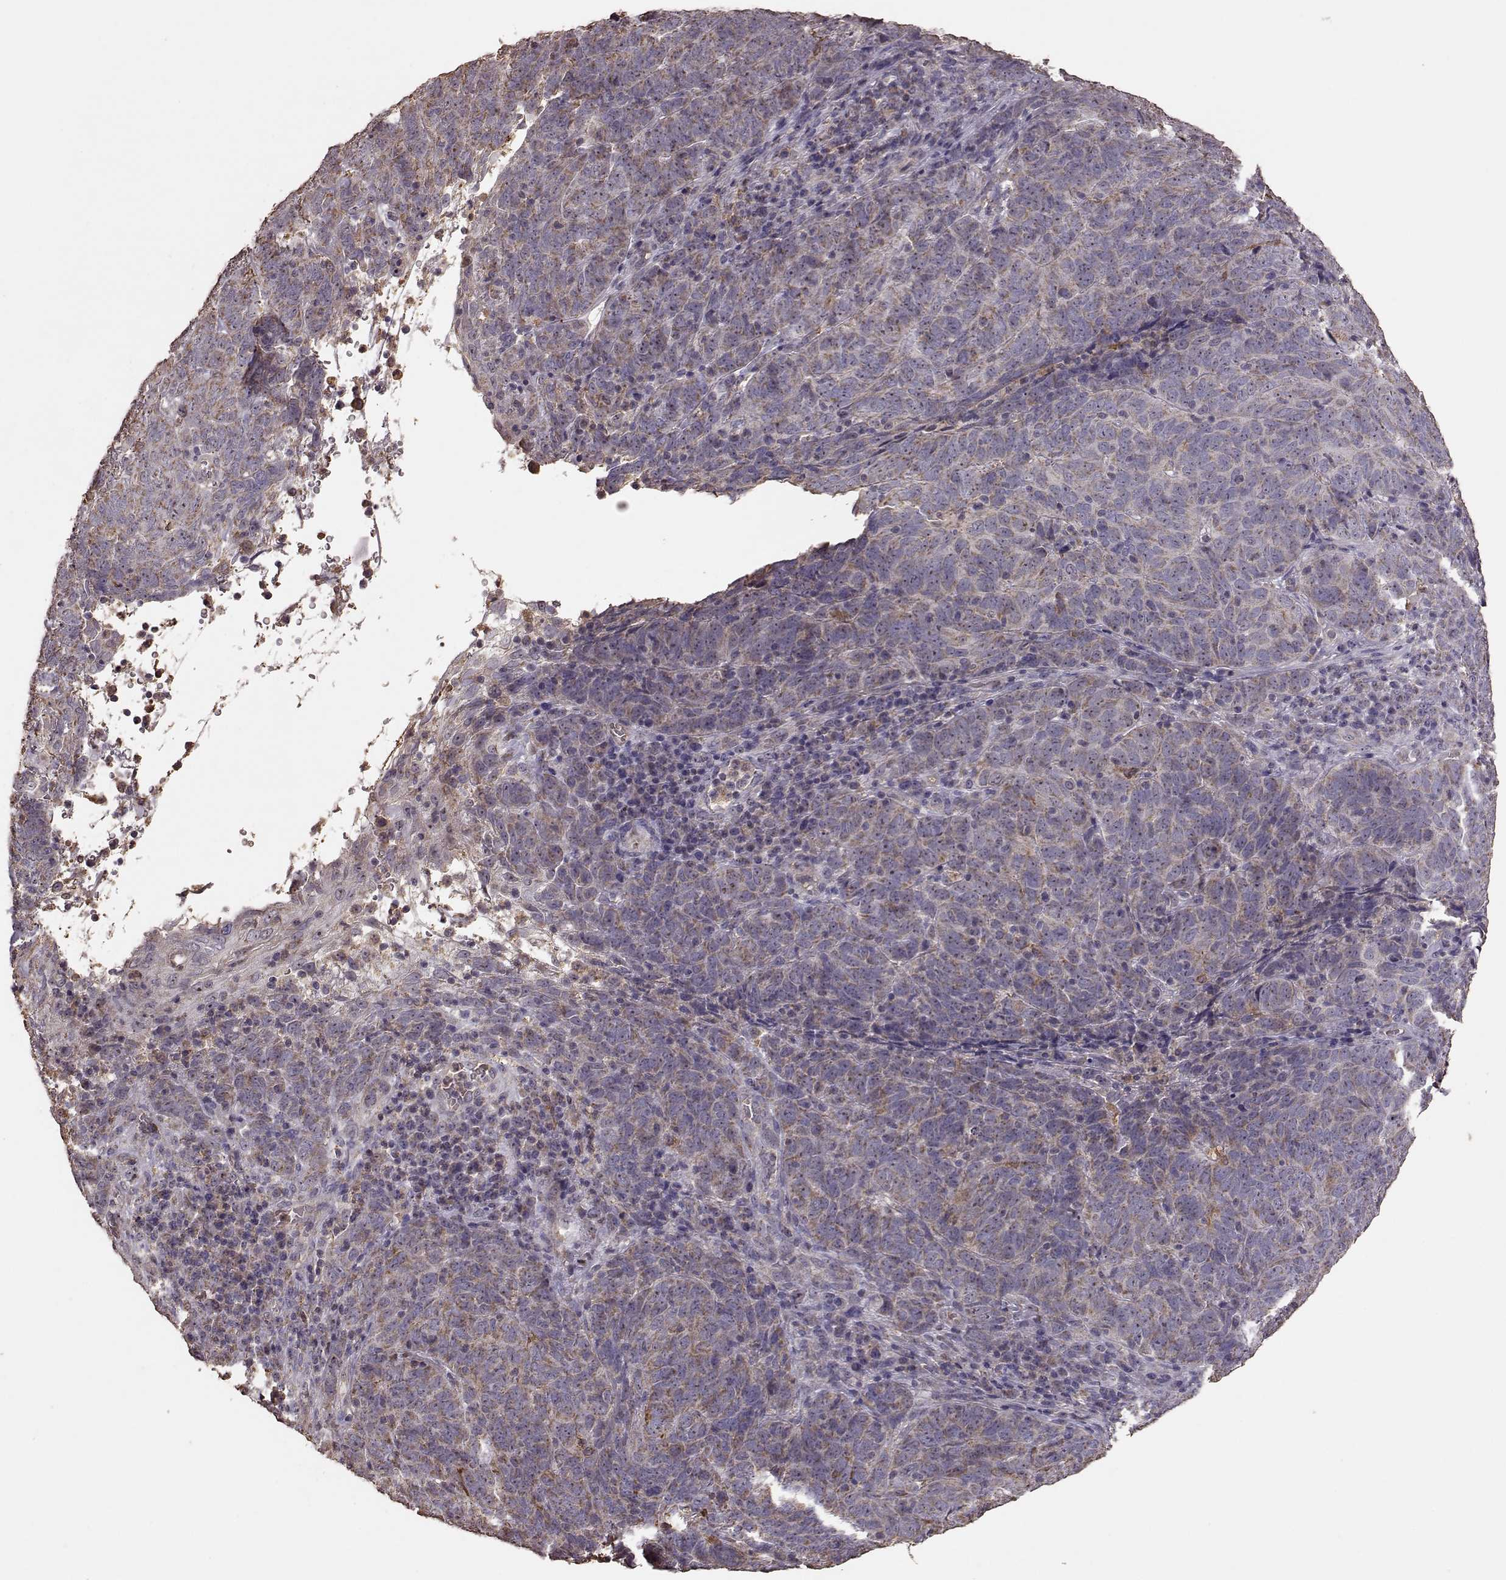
{"staining": {"intensity": "moderate", "quantity": "<25%", "location": "cytoplasmic/membranous"}, "tissue": "skin cancer", "cell_type": "Tumor cells", "image_type": "cancer", "snomed": [{"axis": "morphology", "description": "Squamous cell carcinoma, NOS"}, {"axis": "topography", "description": "Skin"}, {"axis": "topography", "description": "Anal"}], "caption": "Brown immunohistochemical staining in human skin squamous cell carcinoma displays moderate cytoplasmic/membranous expression in approximately <25% of tumor cells.", "gene": "PTGES2", "patient": {"sex": "female", "age": 51}}